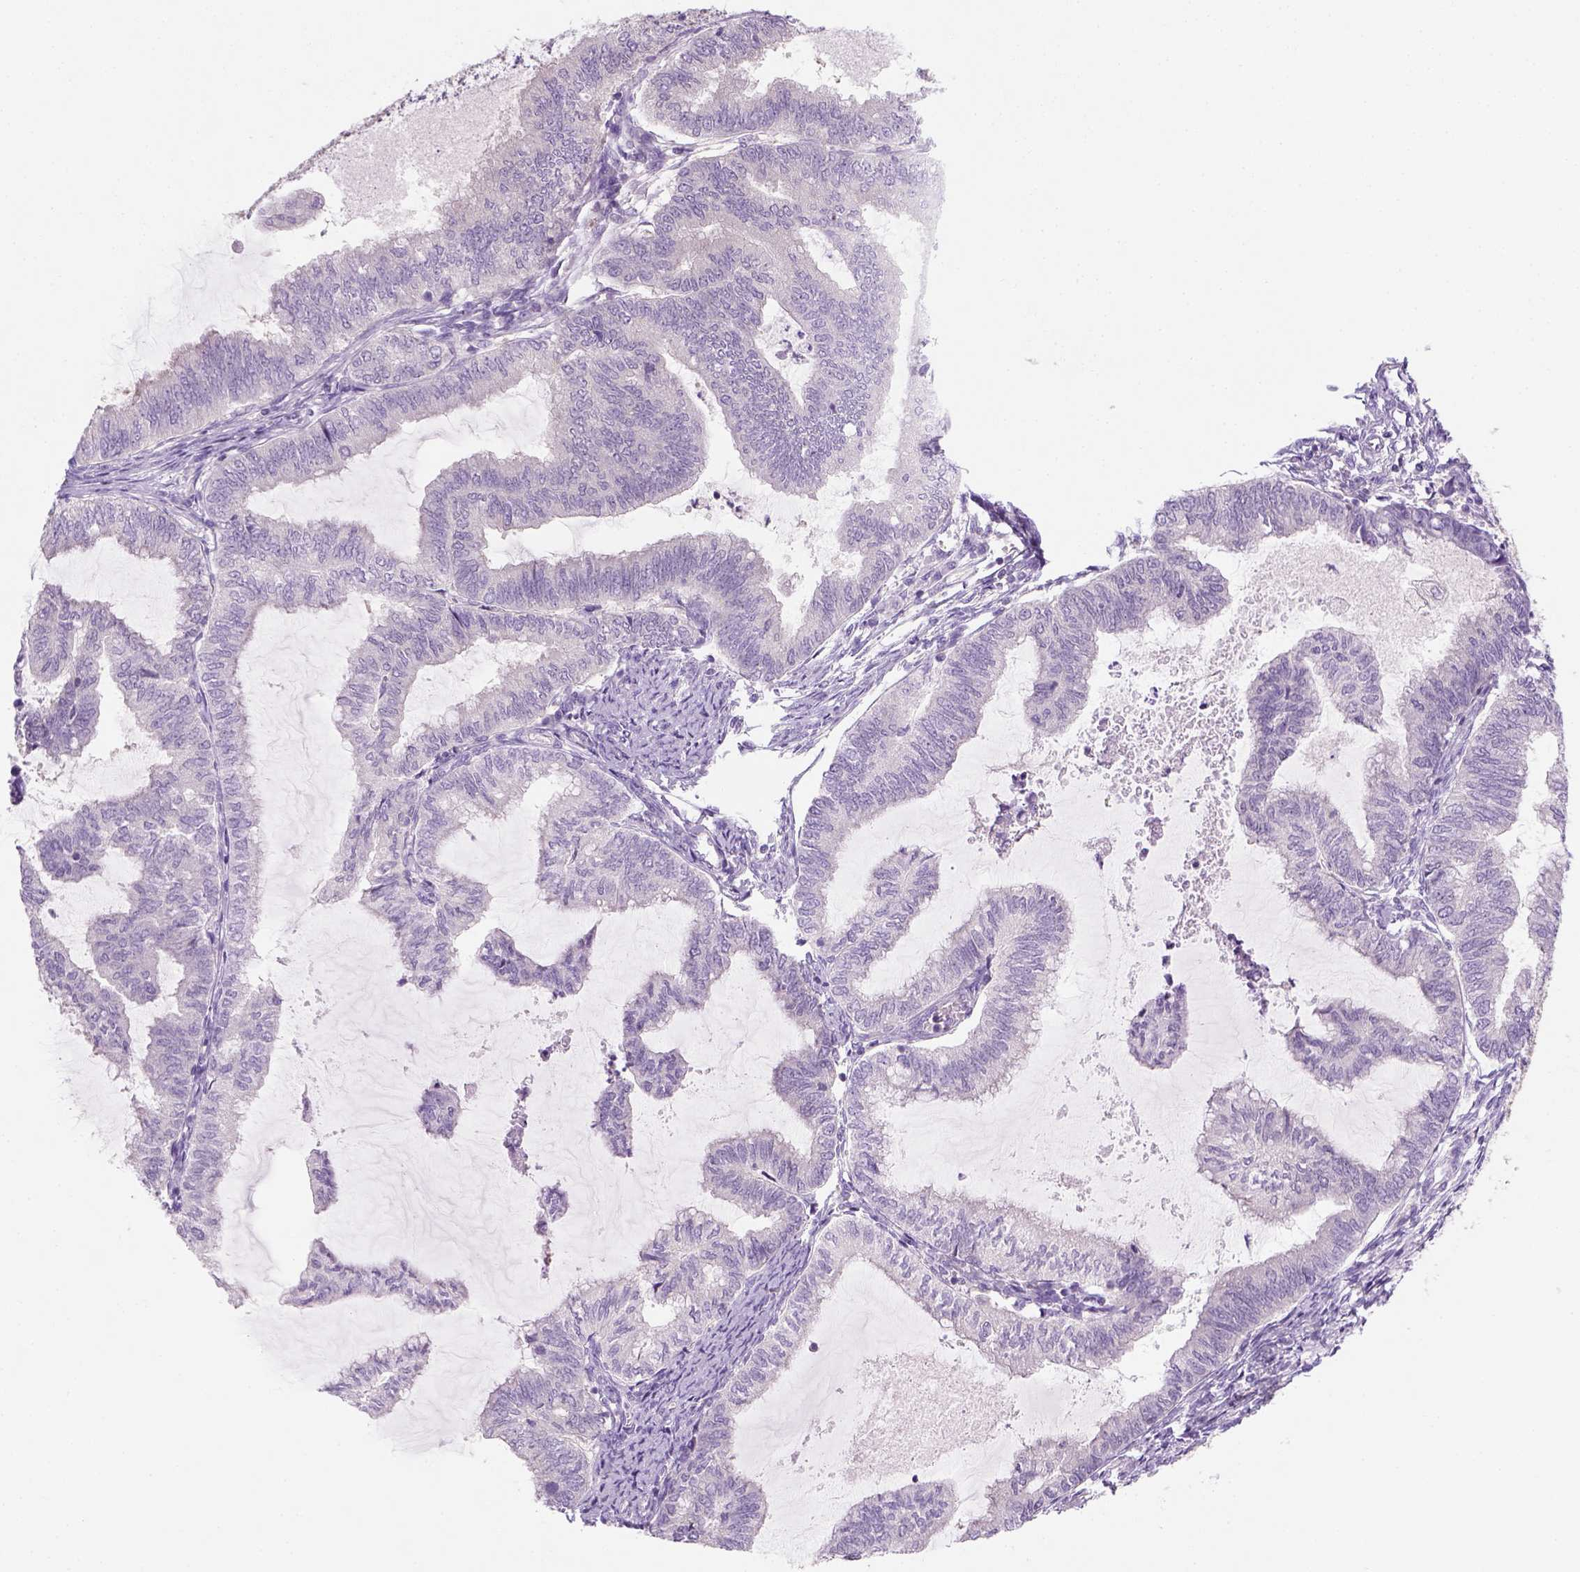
{"staining": {"intensity": "negative", "quantity": "none", "location": "none"}, "tissue": "endometrial cancer", "cell_type": "Tumor cells", "image_type": "cancer", "snomed": [{"axis": "morphology", "description": "Adenocarcinoma, NOS"}, {"axis": "topography", "description": "Endometrium"}], "caption": "A high-resolution micrograph shows immunohistochemistry staining of endometrial adenocarcinoma, which exhibits no significant staining in tumor cells.", "gene": "EPHB1", "patient": {"sex": "female", "age": 79}}